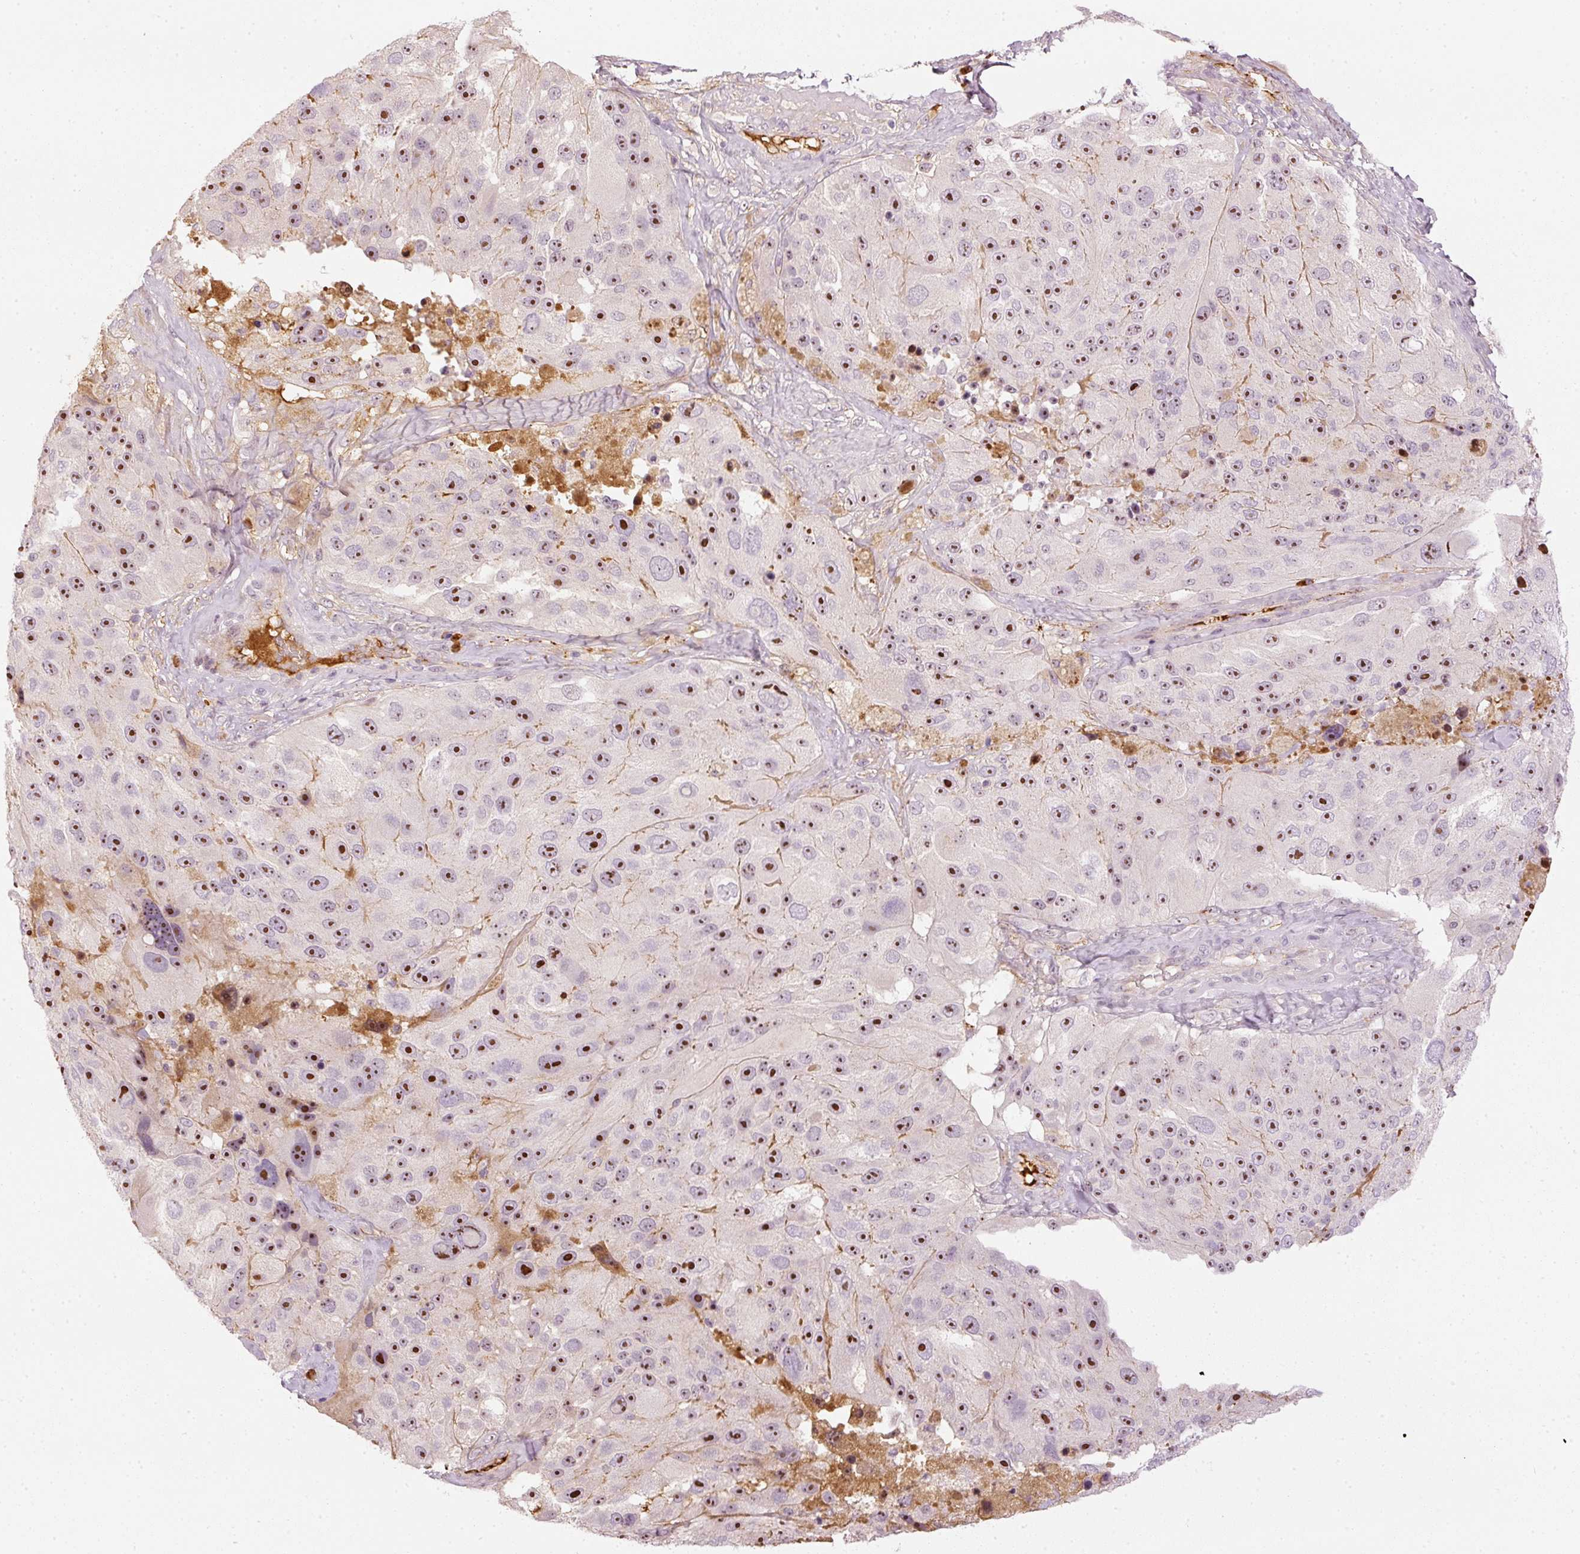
{"staining": {"intensity": "strong", "quantity": ">75%", "location": "nuclear"}, "tissue": "melanoma", "cell_type": "Tumor cells", "image_type": "cancer", "snomed": [{"axis": "morphology", "description": "Malignant melanoma, Metastatic site"}, {"axis": "topography", "description": "Lymph node"}], "caption": "Melanoma tissue exhibits strong nuclear staining in approximately >75% of tumor cells", "gene": "VCAM1", "patient": {"sex": "male", "age": 62}}